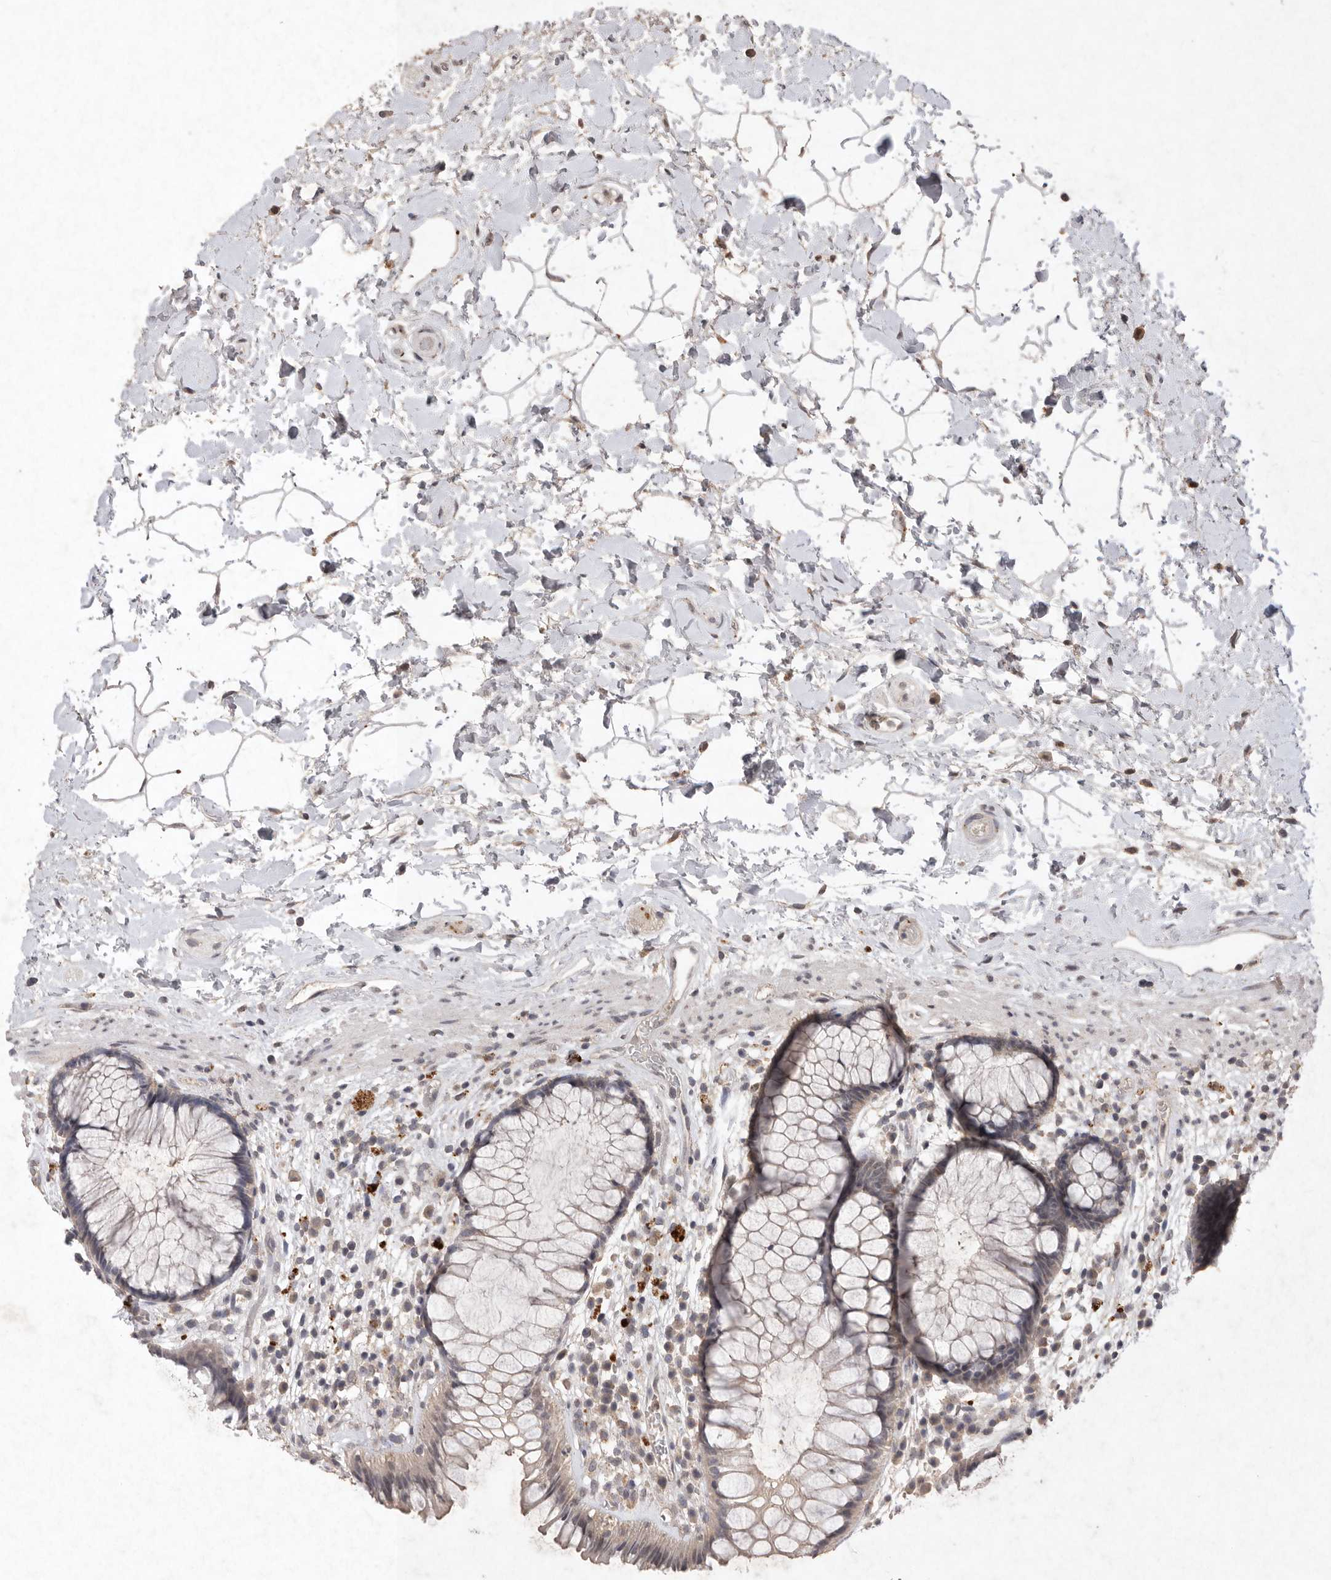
{"staining": {"intensity": "weak", "quantity": "<25%", "location": "cytoplasmic/membranous"}, "tissue": "rectum", "cell_type": "Glandular cells", "image_type": "normal", "snomed": [{"axis": "morphology", "description": "Normal tissue, NOS"}, {"axis": "topography", "description": "Rectum"}], "caption": "Immunohistochemistry micrograph of benign rectum: human rectum stained with DAB (3,3'-diaminobenzidine) shows no significant protein positivity in glandular cells.", "gene": "APLNR", "patient": {"sex": "male", "age": 51}}